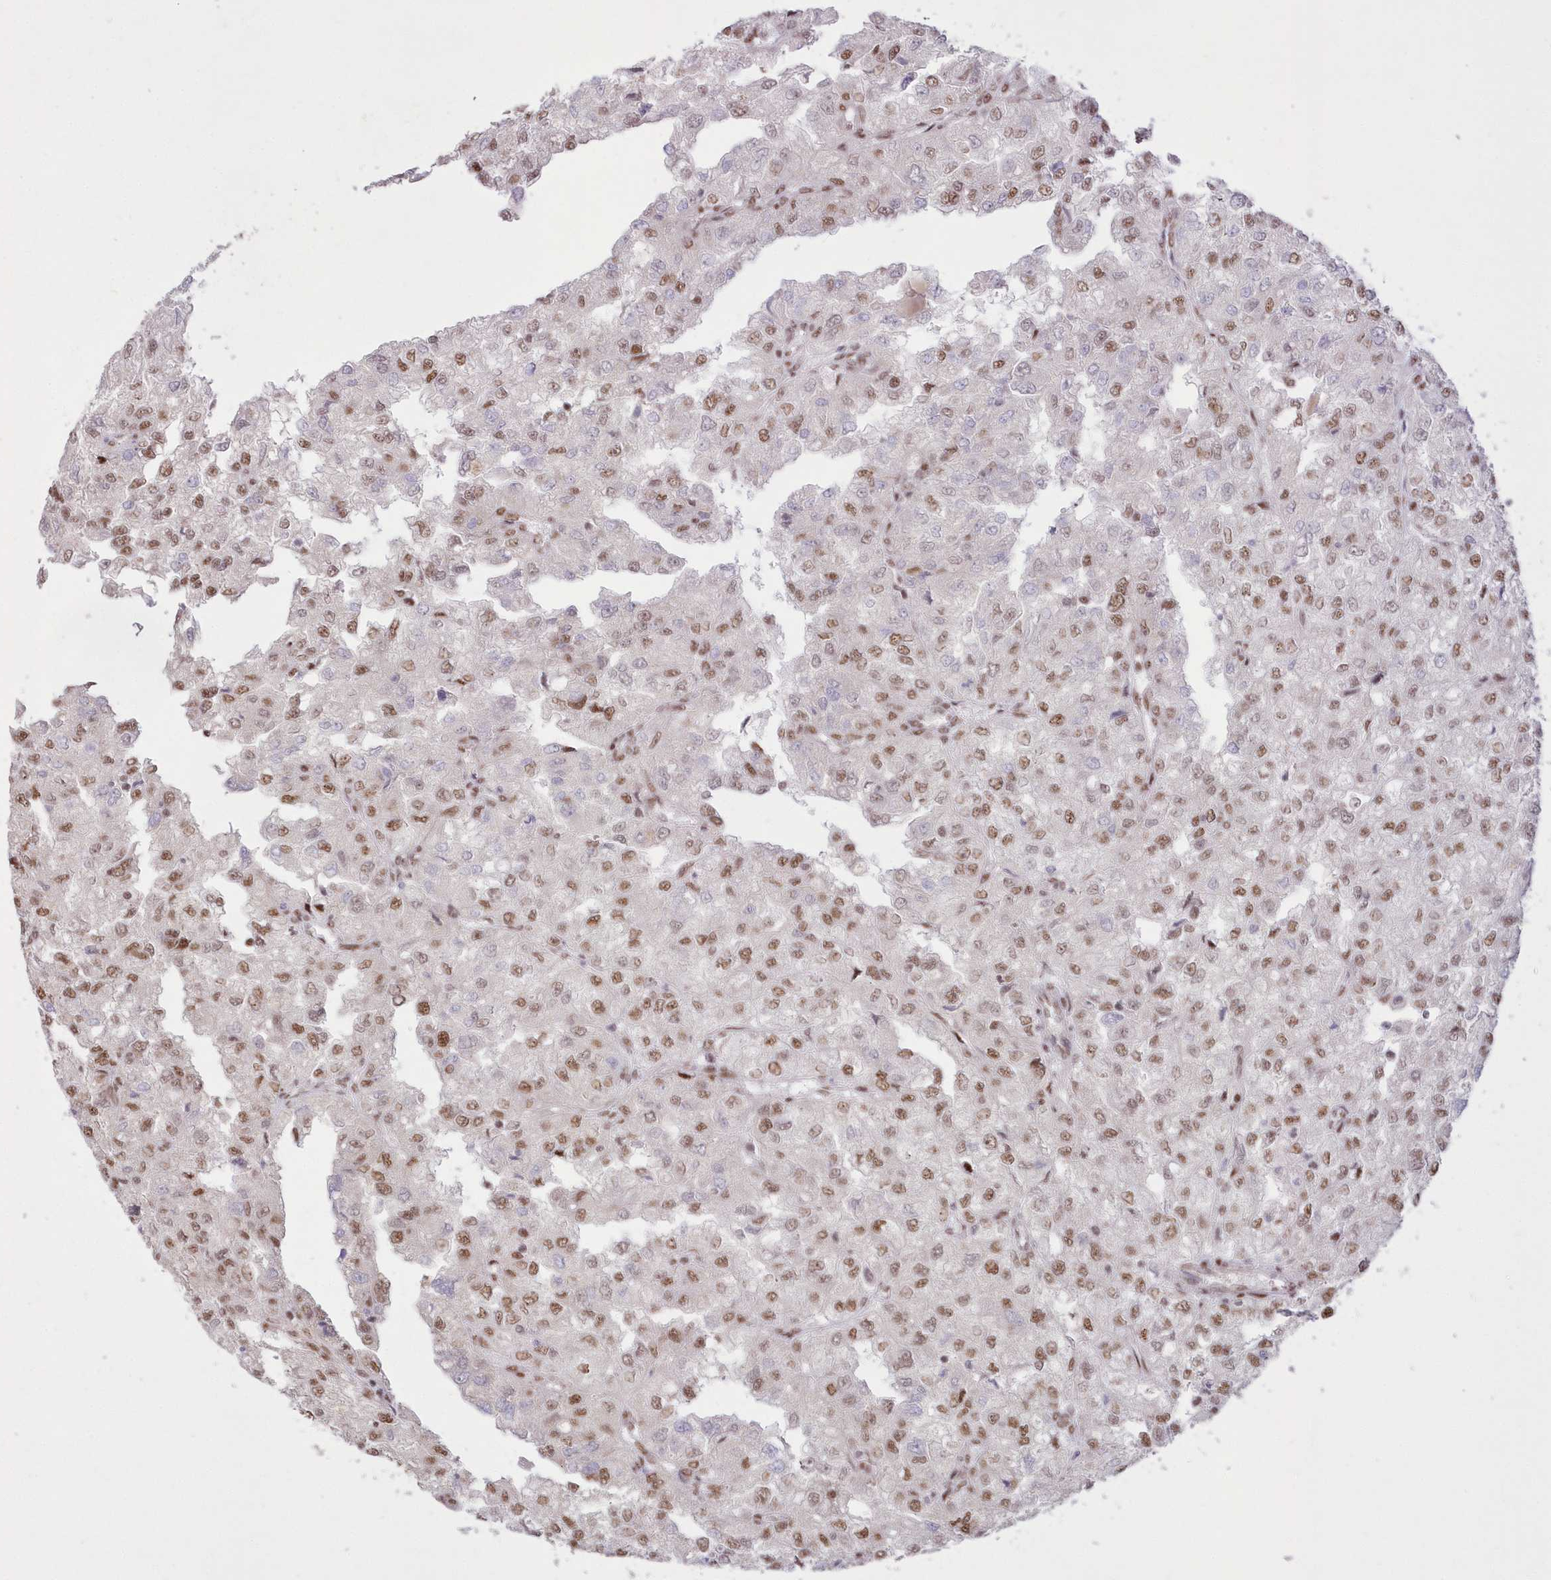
{"staining": {"intensity": "moderate", "quantity": ">75%", "location": "nuclear"}, "tissue": "renal cancer", "cell_type": "Tumor cells", "image_type": "cancer", "snomed": [{"axis": "morphology", "description": "Adenocarcinoma, NOS"}, {"axis": "topography", "description": "Kidney"}], "caption": "Brown immunohistochemical staining in human renal cancer (adenocarcinoma) displays moderate nuclear staining in approximately >75% of tumor cells. The staining was performed using DAB, with brown indicating positive protein expression. Nuclei are stained blue with hematoxylin.", "gene": "WBP1L", "patient": {"sex": "female", "age": 54}}